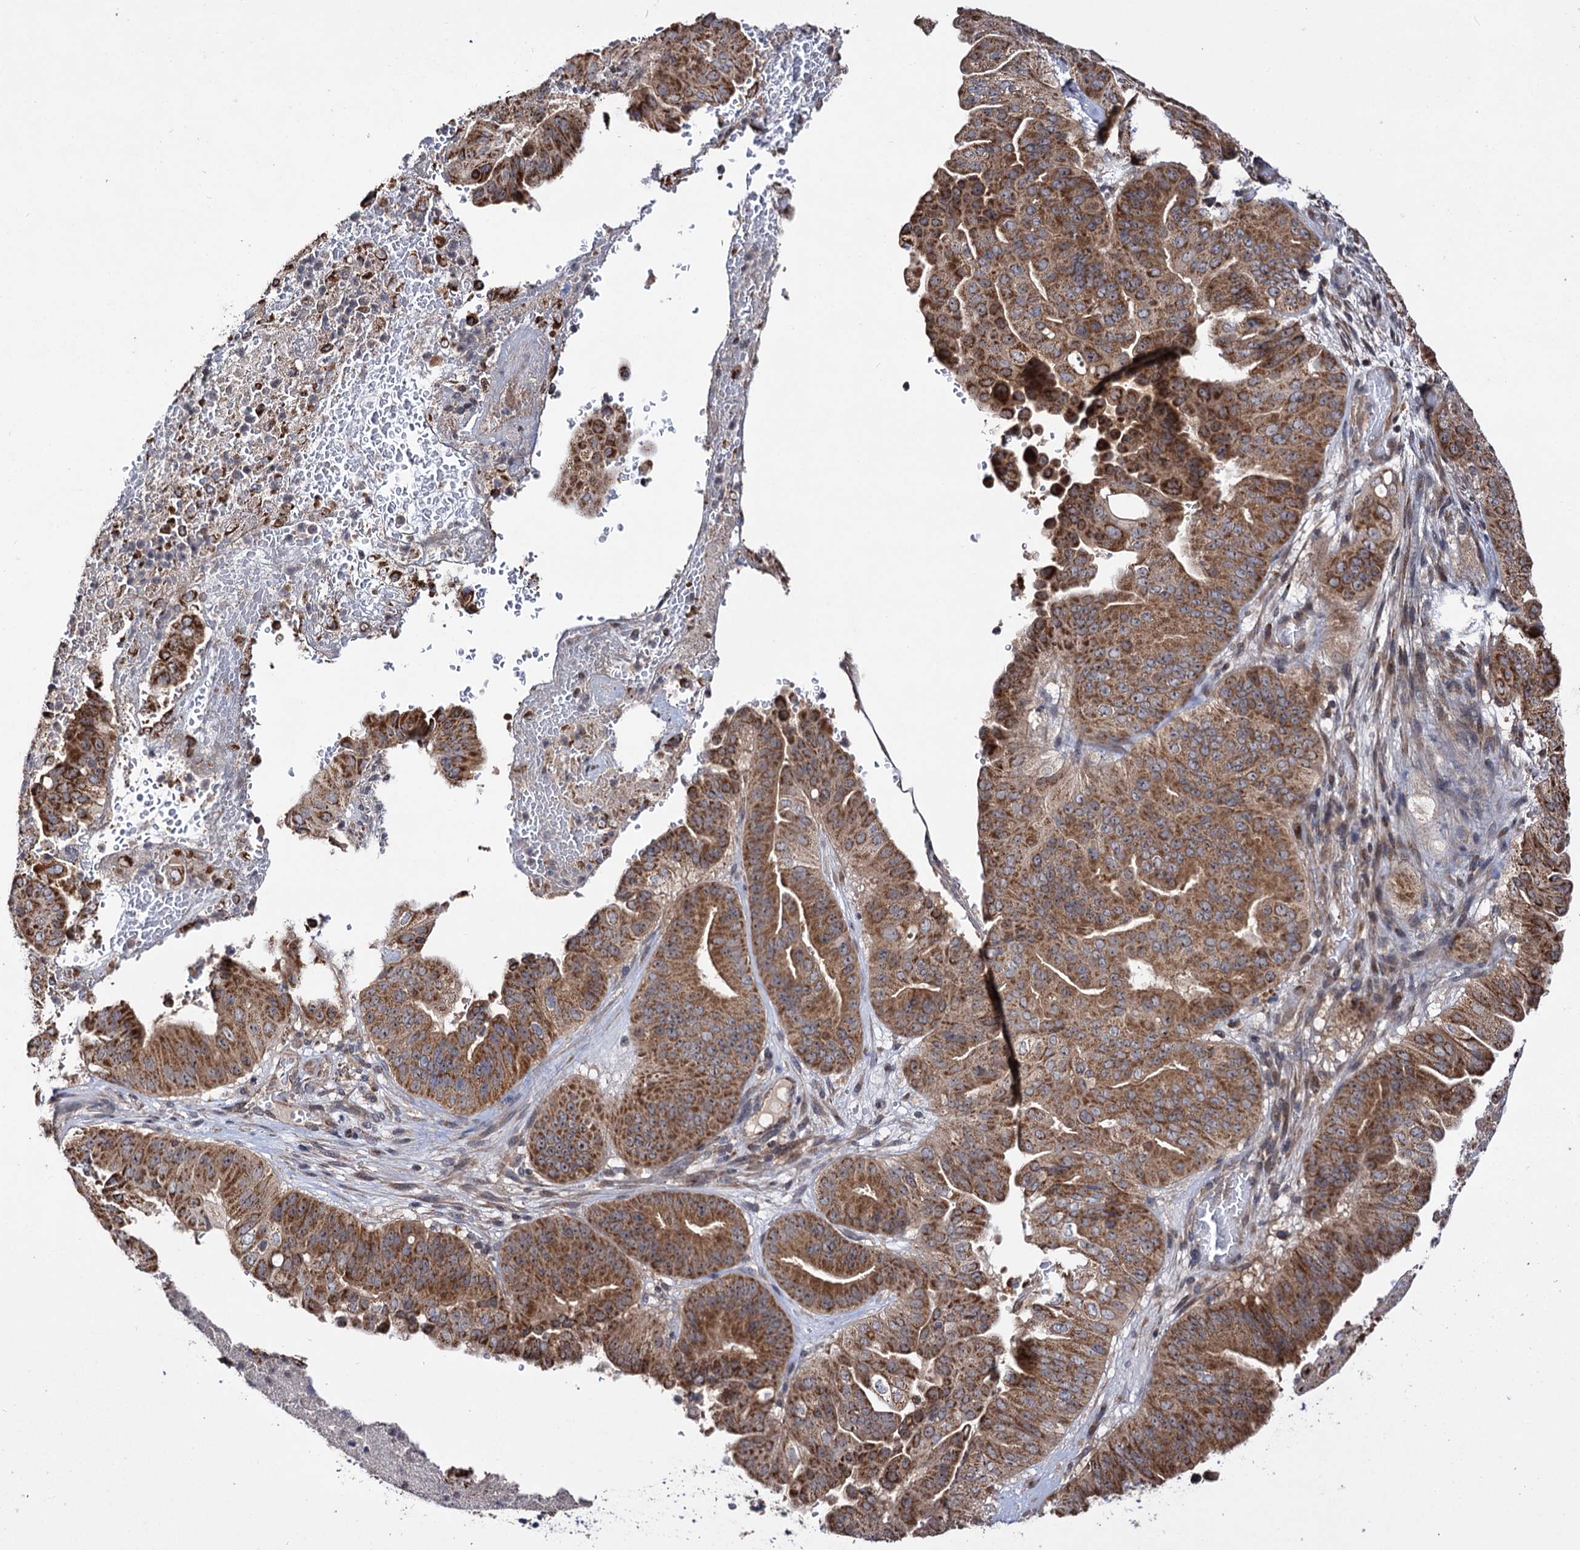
{"staining": {"intensity": "moderate", "quantity": ">75%", "location": "cytoplasmic/membranous"}, "tissue": "pancreatic cancer", "cell_type": "Tumor cells", "image_type": "cancer", "snomed": [{"axis": "morphology", "description": "Adenocarcinoma, NOS"}, {"axis": "topography", "description": "Pancreas"}], "caption": "Protein expression by IHC displays moderate cytoplasmic/membranous expression in approximately >75% of tumor cells in pancreatic cancer (adenocarcinoma).", "gene": "CEP76", "patient": {"sex": "female", "age": 77}}